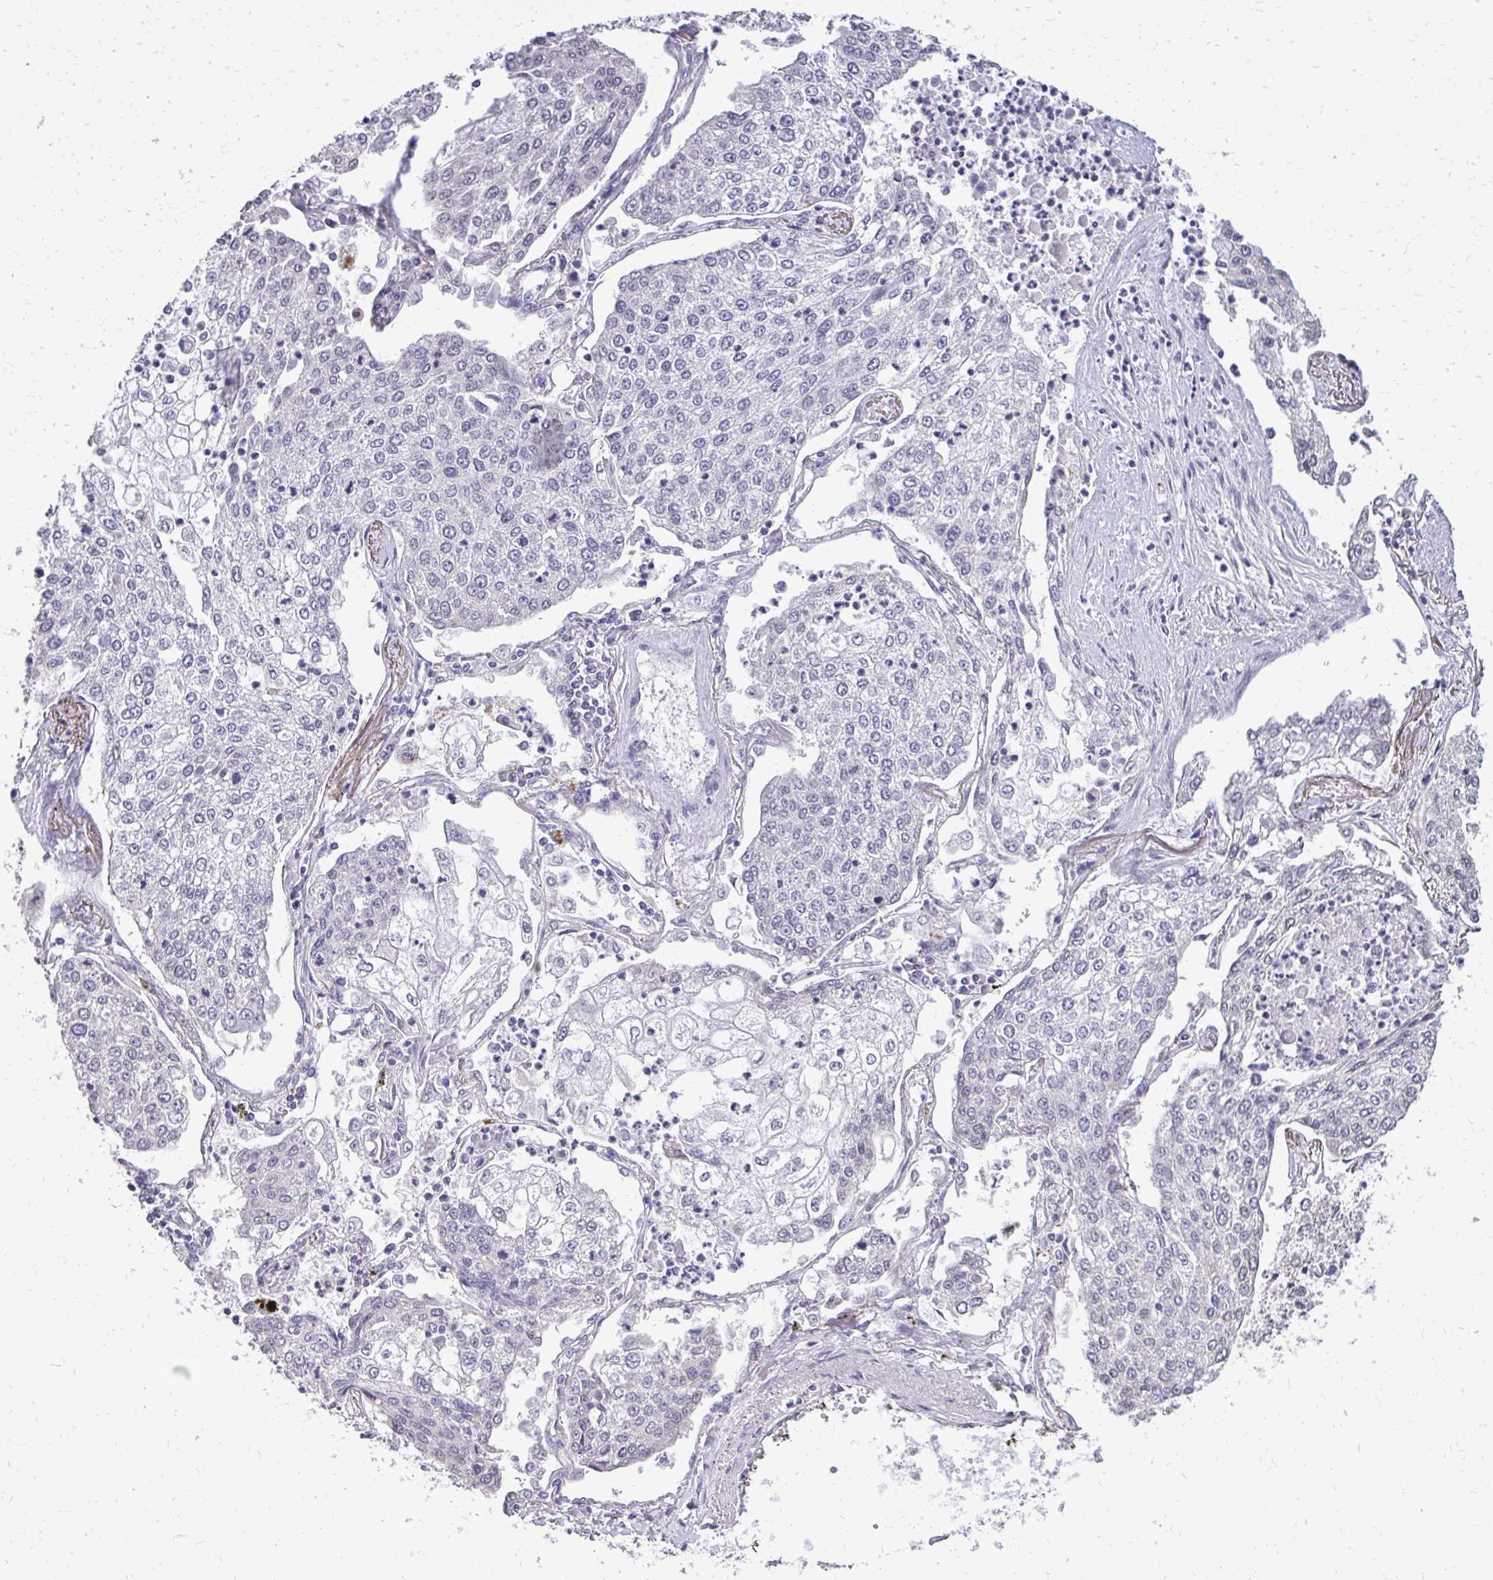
{"staining": {"intensity": "negative", "quantity": "none", "location": "none"}, "tissue": "lung cancer", "cell_type": "Tumor cells", "image_type": "cancer", "snomed": [{"axis": "morphology", "description": "Squamous cell carcinoma, NOS"}, {"axis": "topography", "description": "Lung"}], "caption": "Tumor cells show no significant protein expression in lung cancer (squamous cell carcinoma). (Brightfield microscopy of DAB (3,3'-diaminobenzidine) IHC at high magnification).", "gene": "AKAP5", "patient": {"sex": "male", "age": 74}}